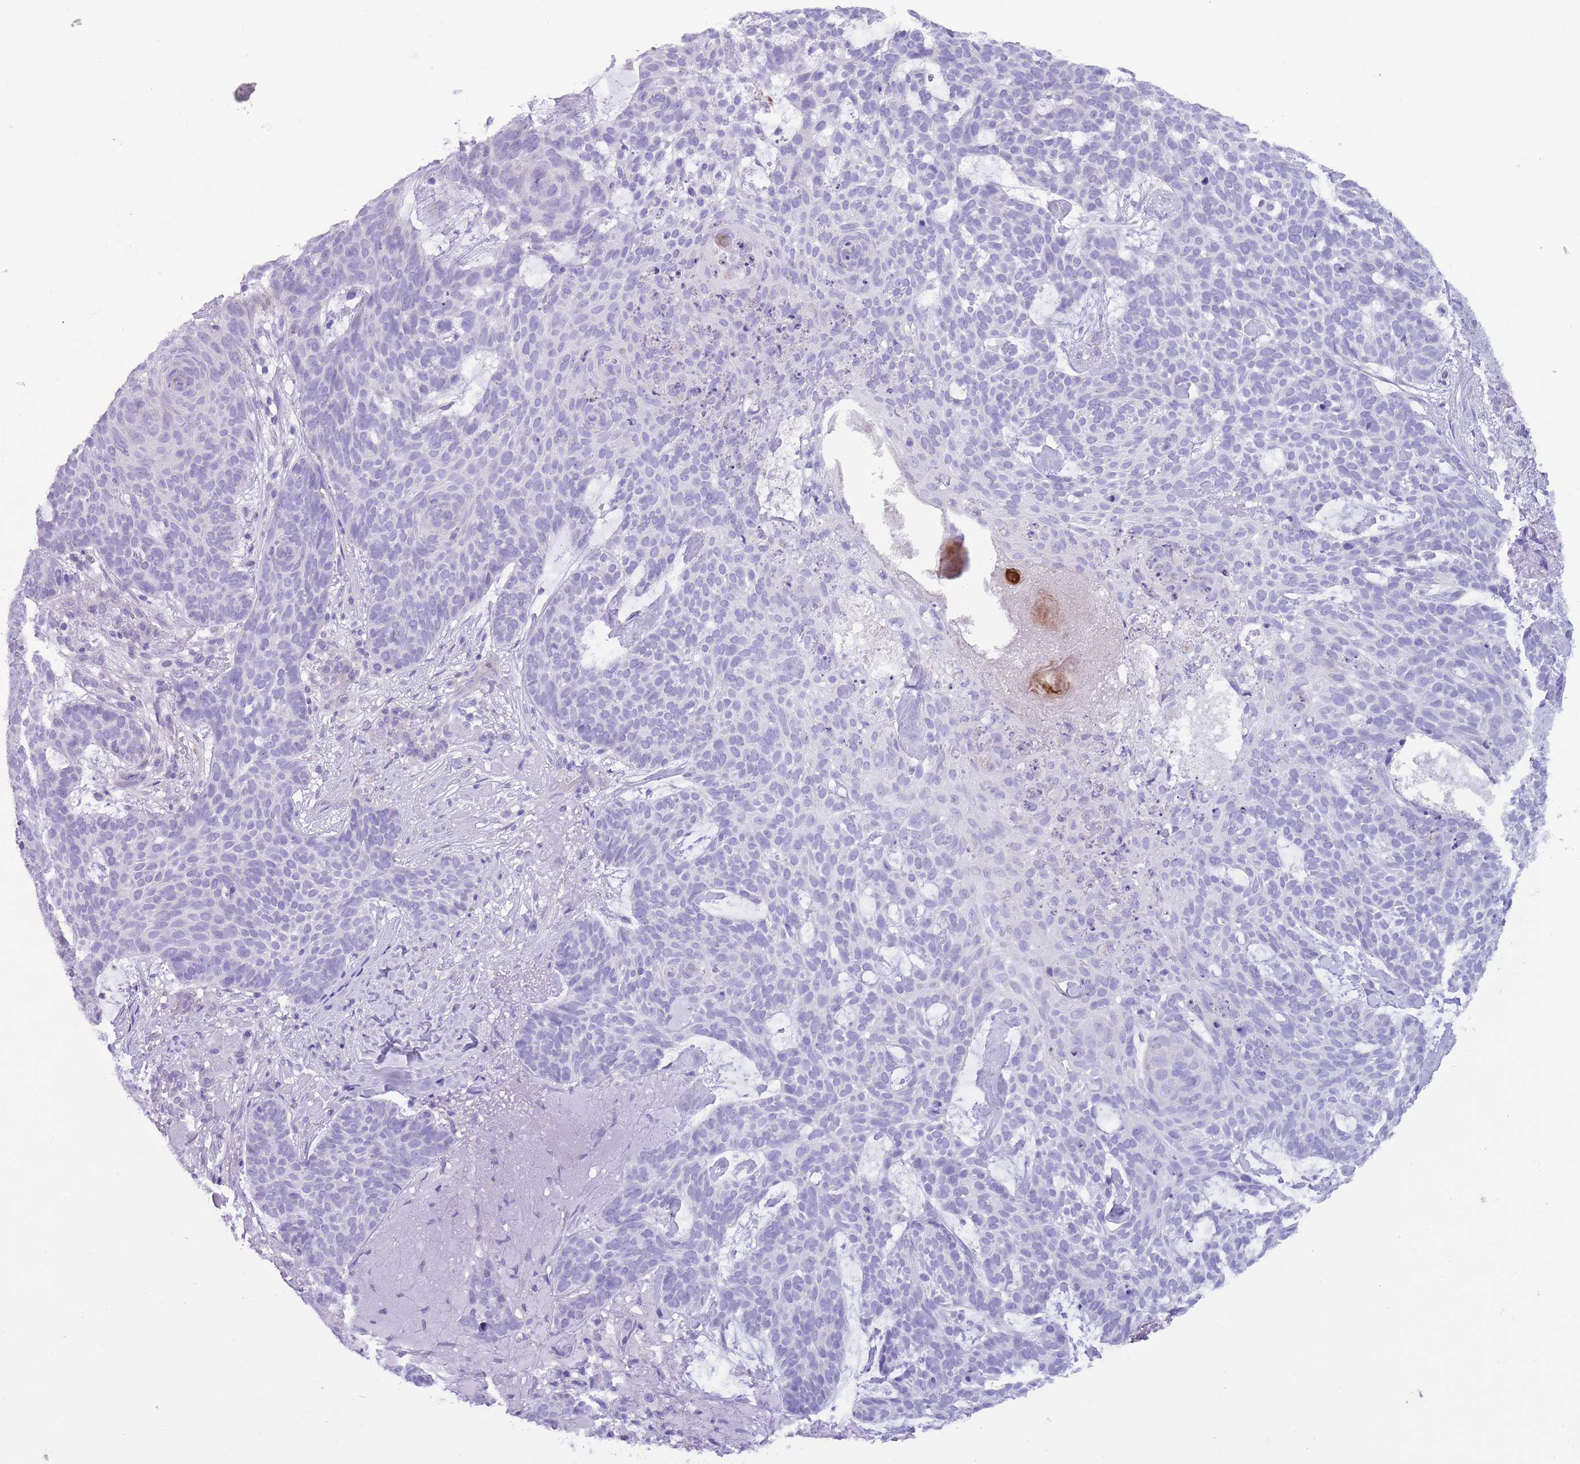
{"staining": {"intensity": "weak", "quantity": "<25%", "location": "cytoplasmic/membranous"}, "tissue": "skin cancer", "cell_type": "Tumor cells", "image_type": "cancer", "snomed": [{"axis": "morphology", "description": "Basal cell carcinoma"}, {"axis": "topography", "description": "Skin"}], "caption": "A high-resolution micrograph shows IHC staining of skin cancer (basal cell carcinoma), which displays no significant expression in tumor cells. (DAB (3,3'-diaminobenzidine) immunohistochemistry visualized using brightfield microscopy, high magnification).", "gene": "OR6M1", "patient": {"sex": "female", "age": 89}}